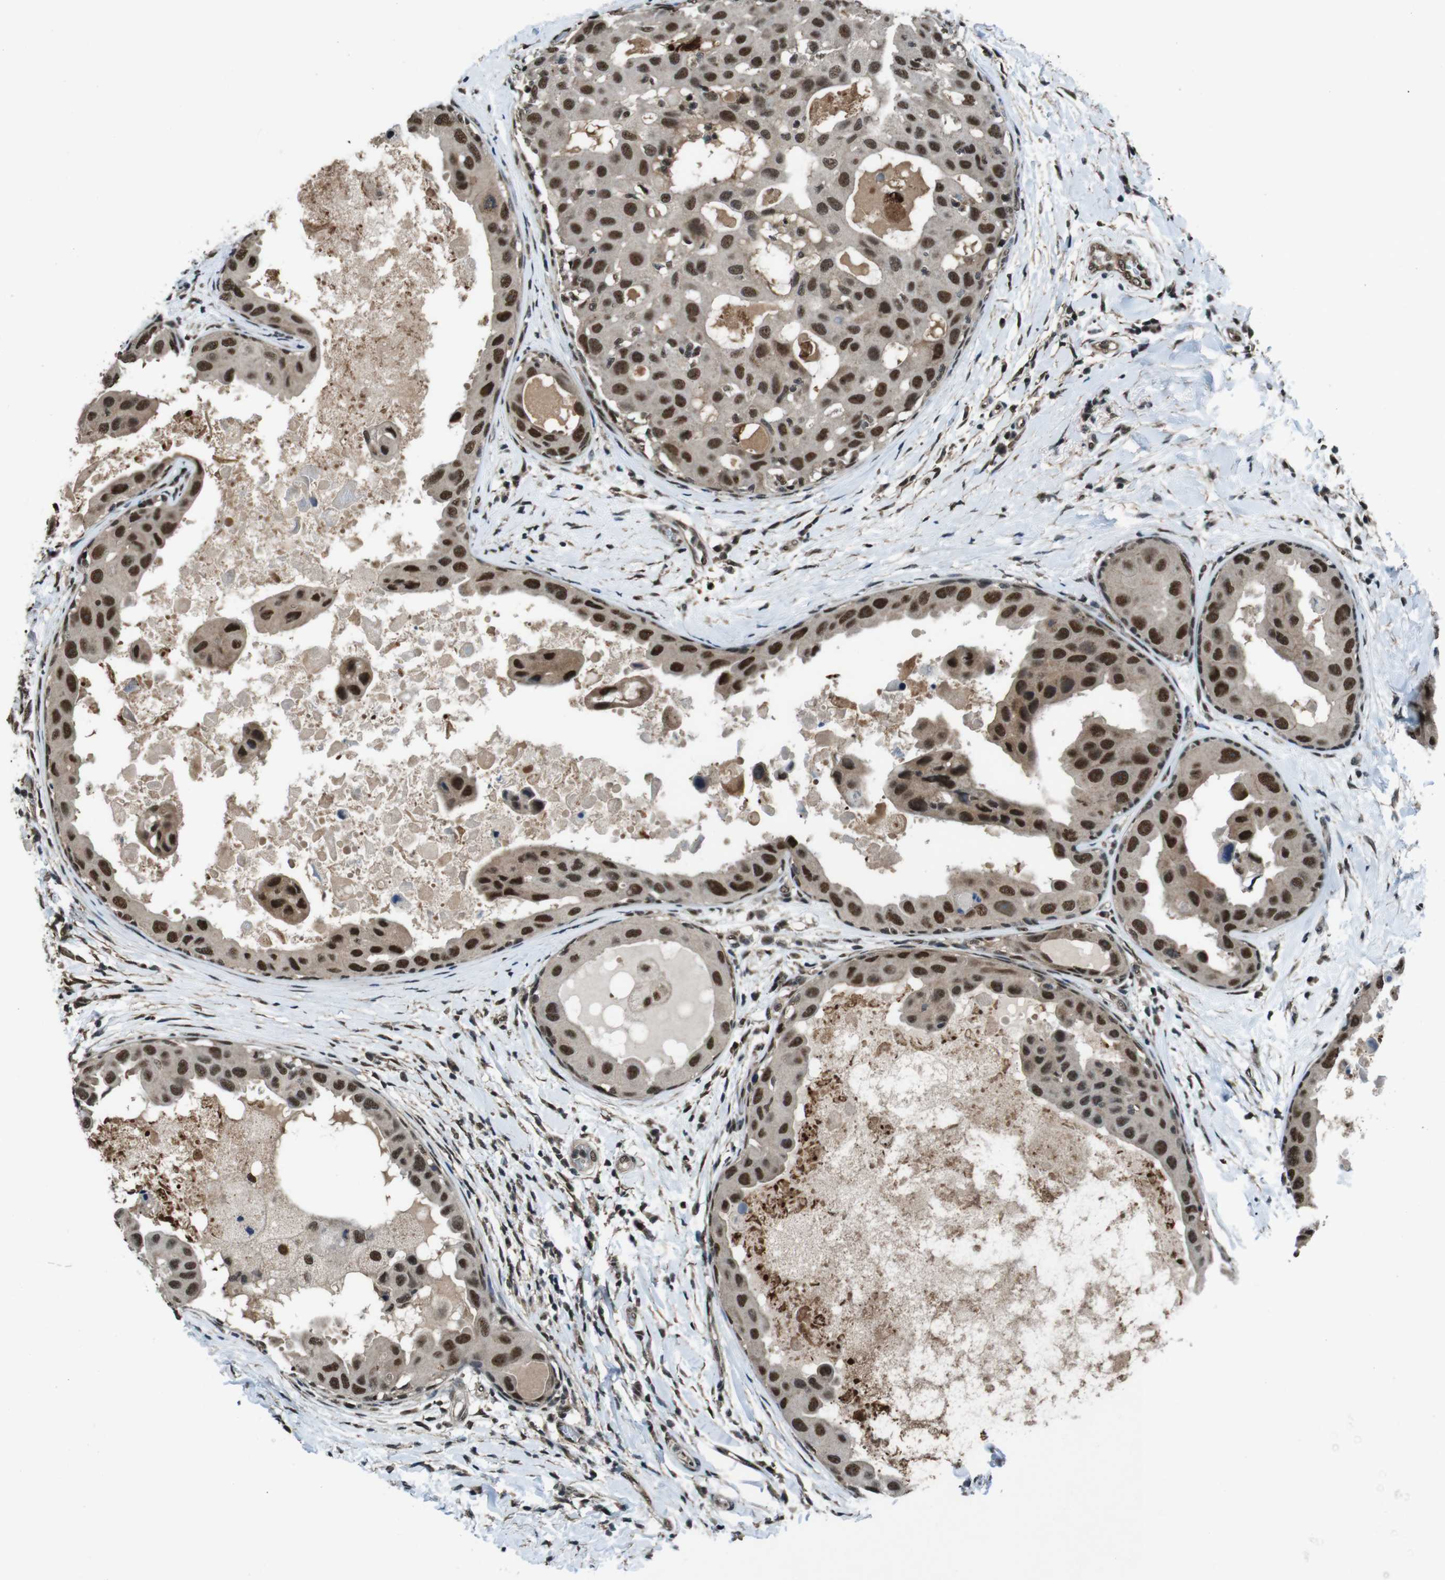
{"staining": {"intensity": "strong", "quantity": ">75%", "location": "nuclear"}, "tissue": "breast cancer", "cell_type": "Tumor cells", "image_type": "cancer", "snomed": [{"axis": "morphology", "description": "Duct carcinoma"}, {"axis": "topography", "description": "Breast"}], "caption": "Protein analysis of breast cancer (invasive ductal carcinoma) tissue reveals strong nuclear positivity in approximately >75% of tumor cells.", "gene": "NR4A2", "patient": {"sex": "female", "age": 27}}